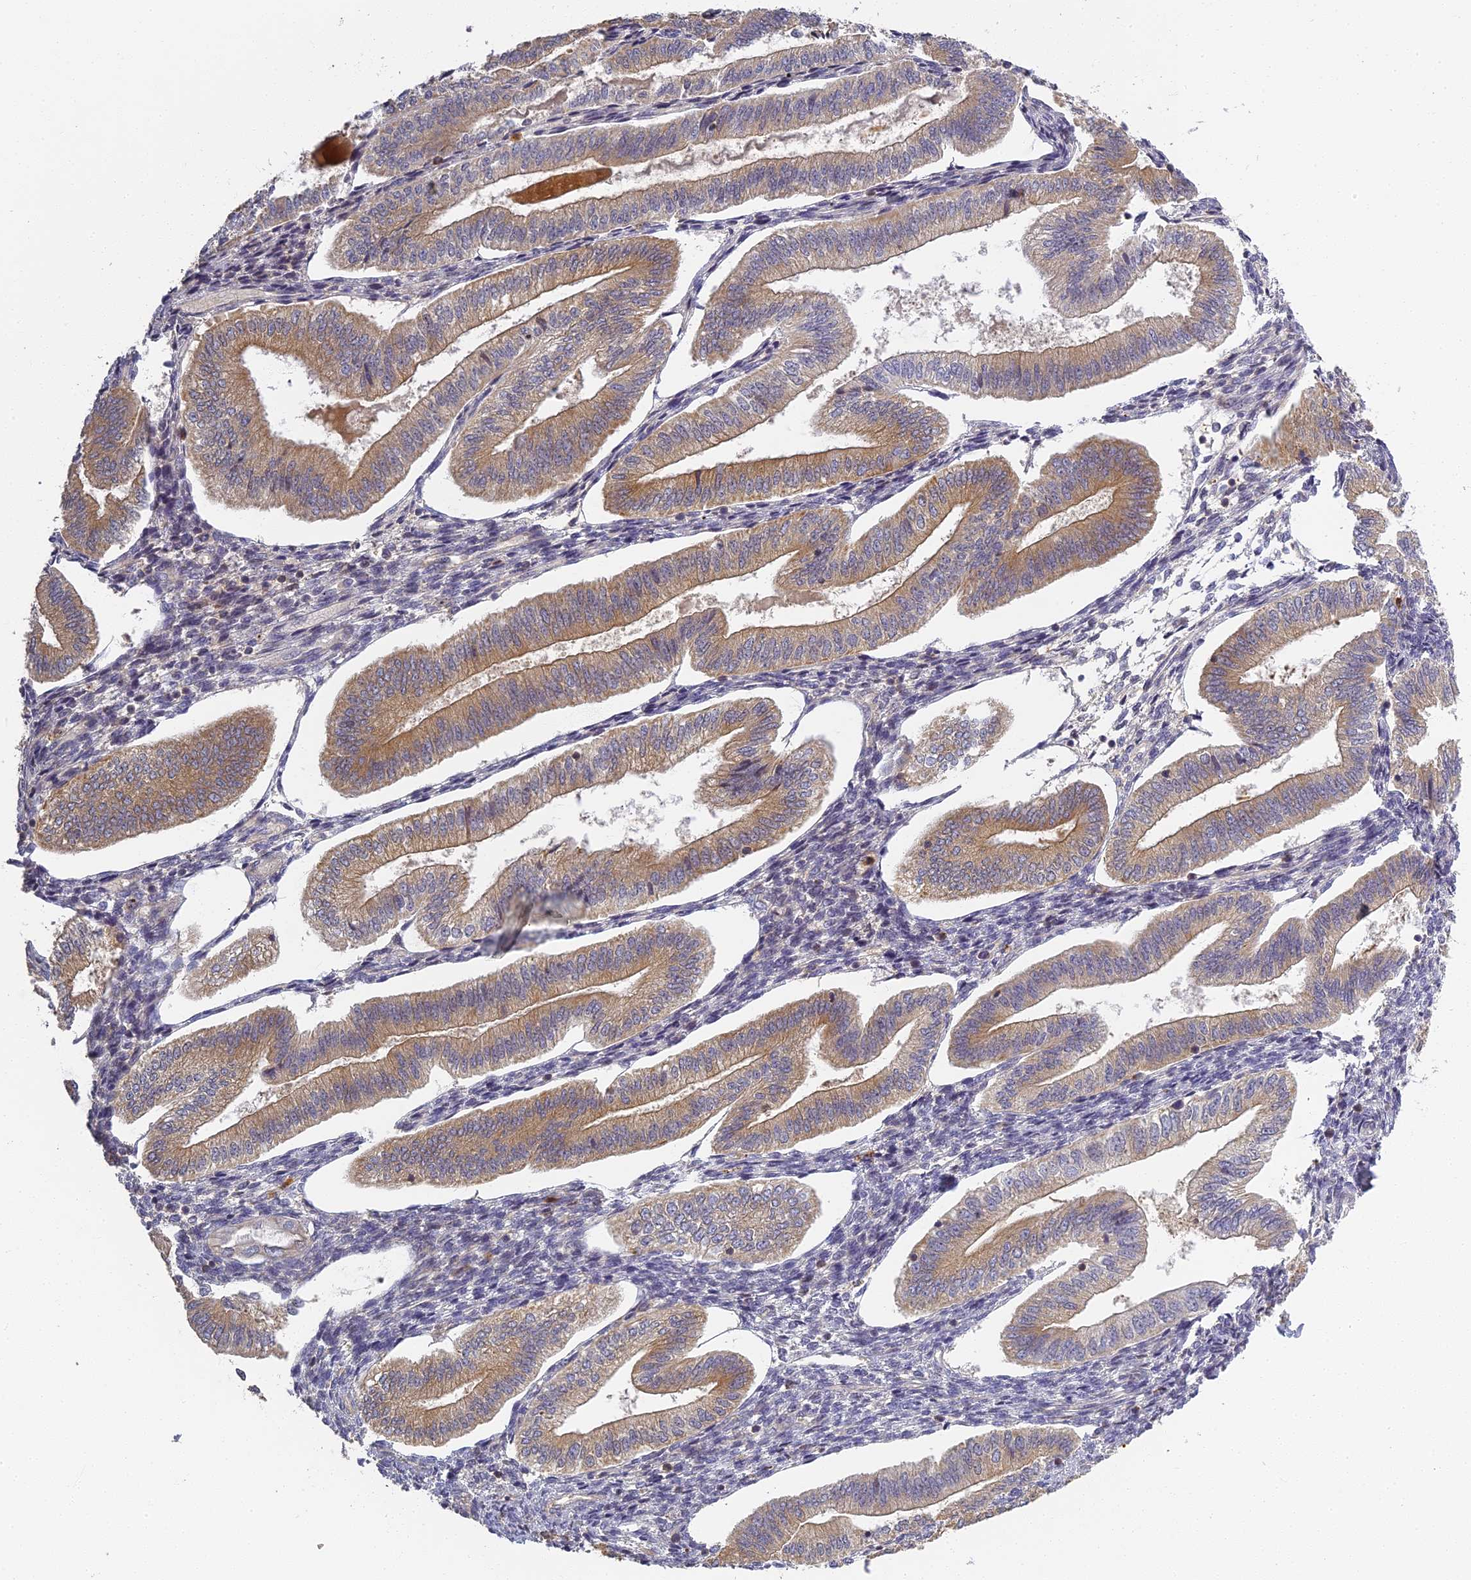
{"staining": {"intensity": "weak", "quantity": "<25%", "location": "cytoplasmic/membranous"}, "tissue": "endometrium", "cell_type": "Cells in endometrial stroma", "image_type": "normal", "snomed": [{"axis": "morphology", "description": "Normal tissue, NOS"}, {"axis": "topography", "description": "Endometrium"}], "caption": "IHC micrograph of unremarkable endometrium: endometrium stained with DAB (3,3'-diaminobenzidine) displays no significant protein positivity in cells in endometrial stroma. (Stains: DAB immunohistochemistry with hematoxylin counter stain, Microscopy: brightfield microscopy at high magnification).", "gene": "AP4E1", "patient": {"sex": "female", "age": 34}}